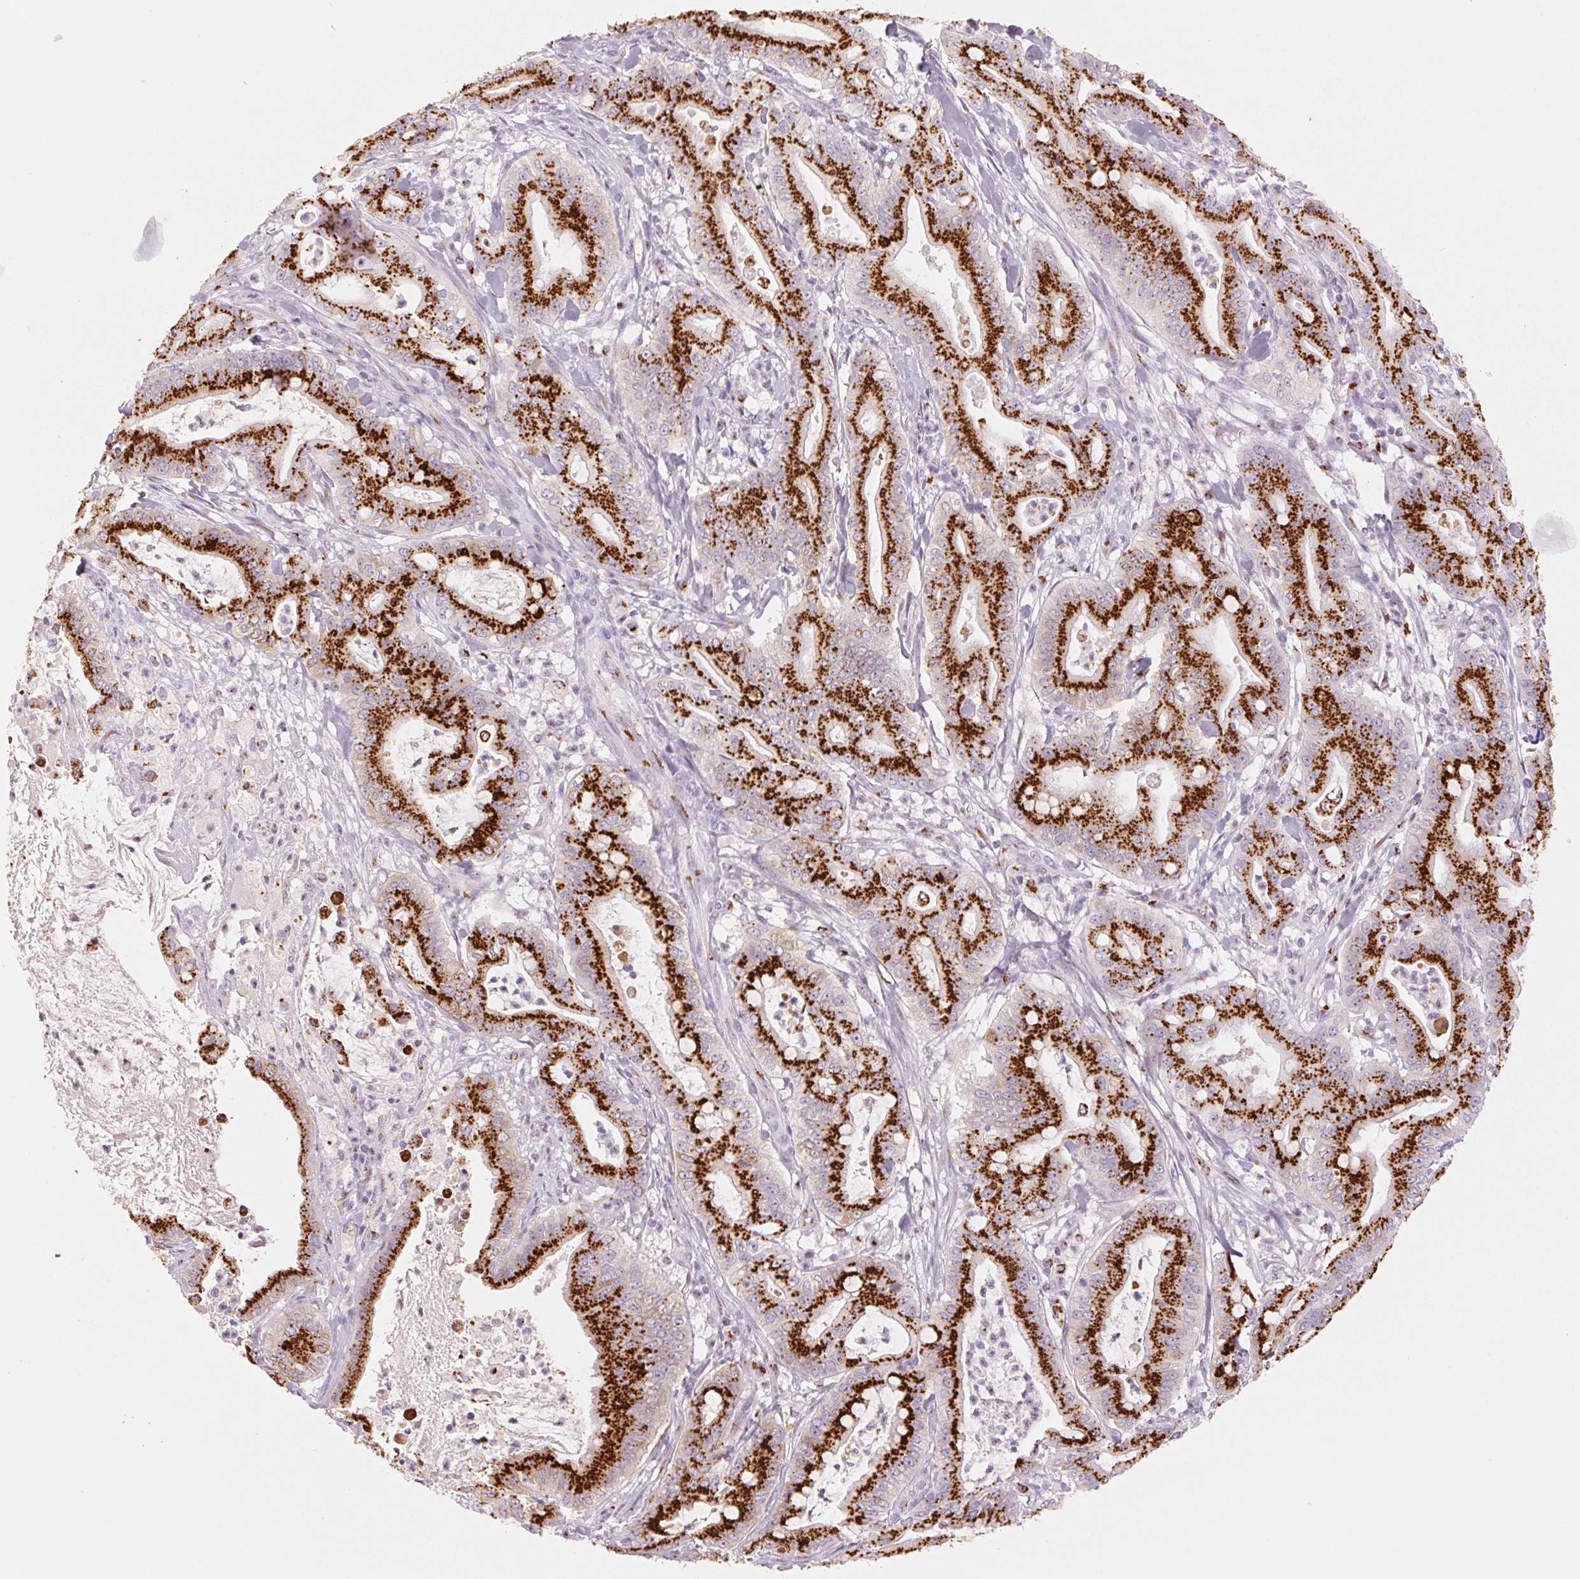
{"staining": {"intensity": "strong", "quantity": ">75%", "location": "cytoplasmic/membranous"}, "tissue": "pancreatic cancer", "cell_type": "Tumor cells", "image_type": "cancer", "snomed": [{"axis": "morphology", "description": "Adenocarcinoma, NOS"}, {"axis": "topography", "description": "Pancreas"}], "caption": "Tumor cells display high levels of strong cytoplasmic/membranous staining in approximately >75% of cells in human pancreatic adenocarcinoma.", "gene": "GALNT7", "patient": {"sex": "male", "age": 71}}